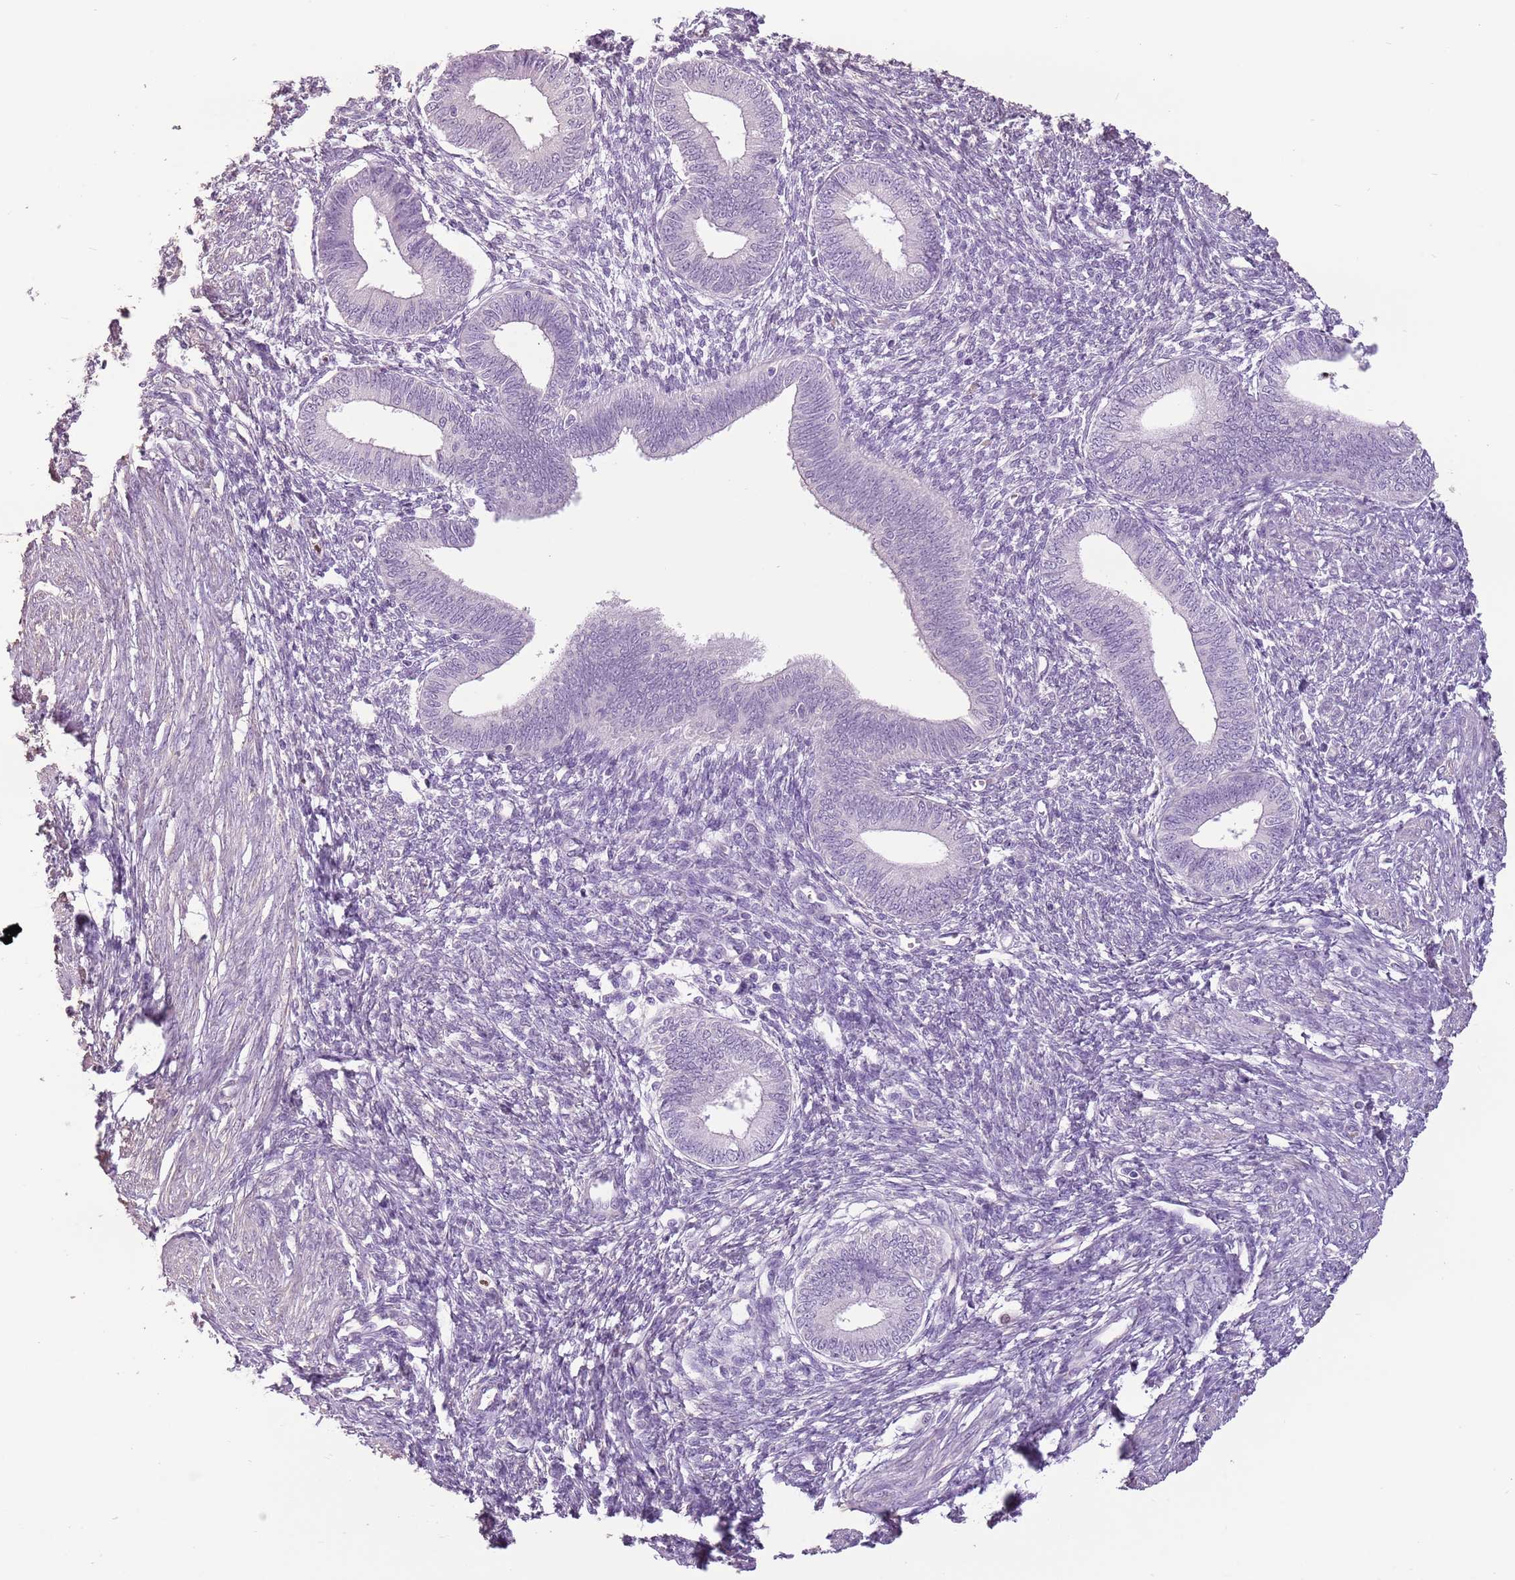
{"staining": {"intensity": "negative", "quantity": "none", "location": "none"}, "tissue": "endometrium", "cell_type": "Cells in endometrial stroma", "image_type": "normal", "snomed": [{"axis": "morphology", "description": "Normal tissue, NOS"}, {"axis": "topography", "description": "Endometrium"}], "caption": "Immunohistochemistry (IHC) image of normal endometrium: endometrium stained with DAB displays no significant protein positivity in cells in endometrial stroma.", "gene": "CELF6", "patient": {"sex": "female", "age": 46}}